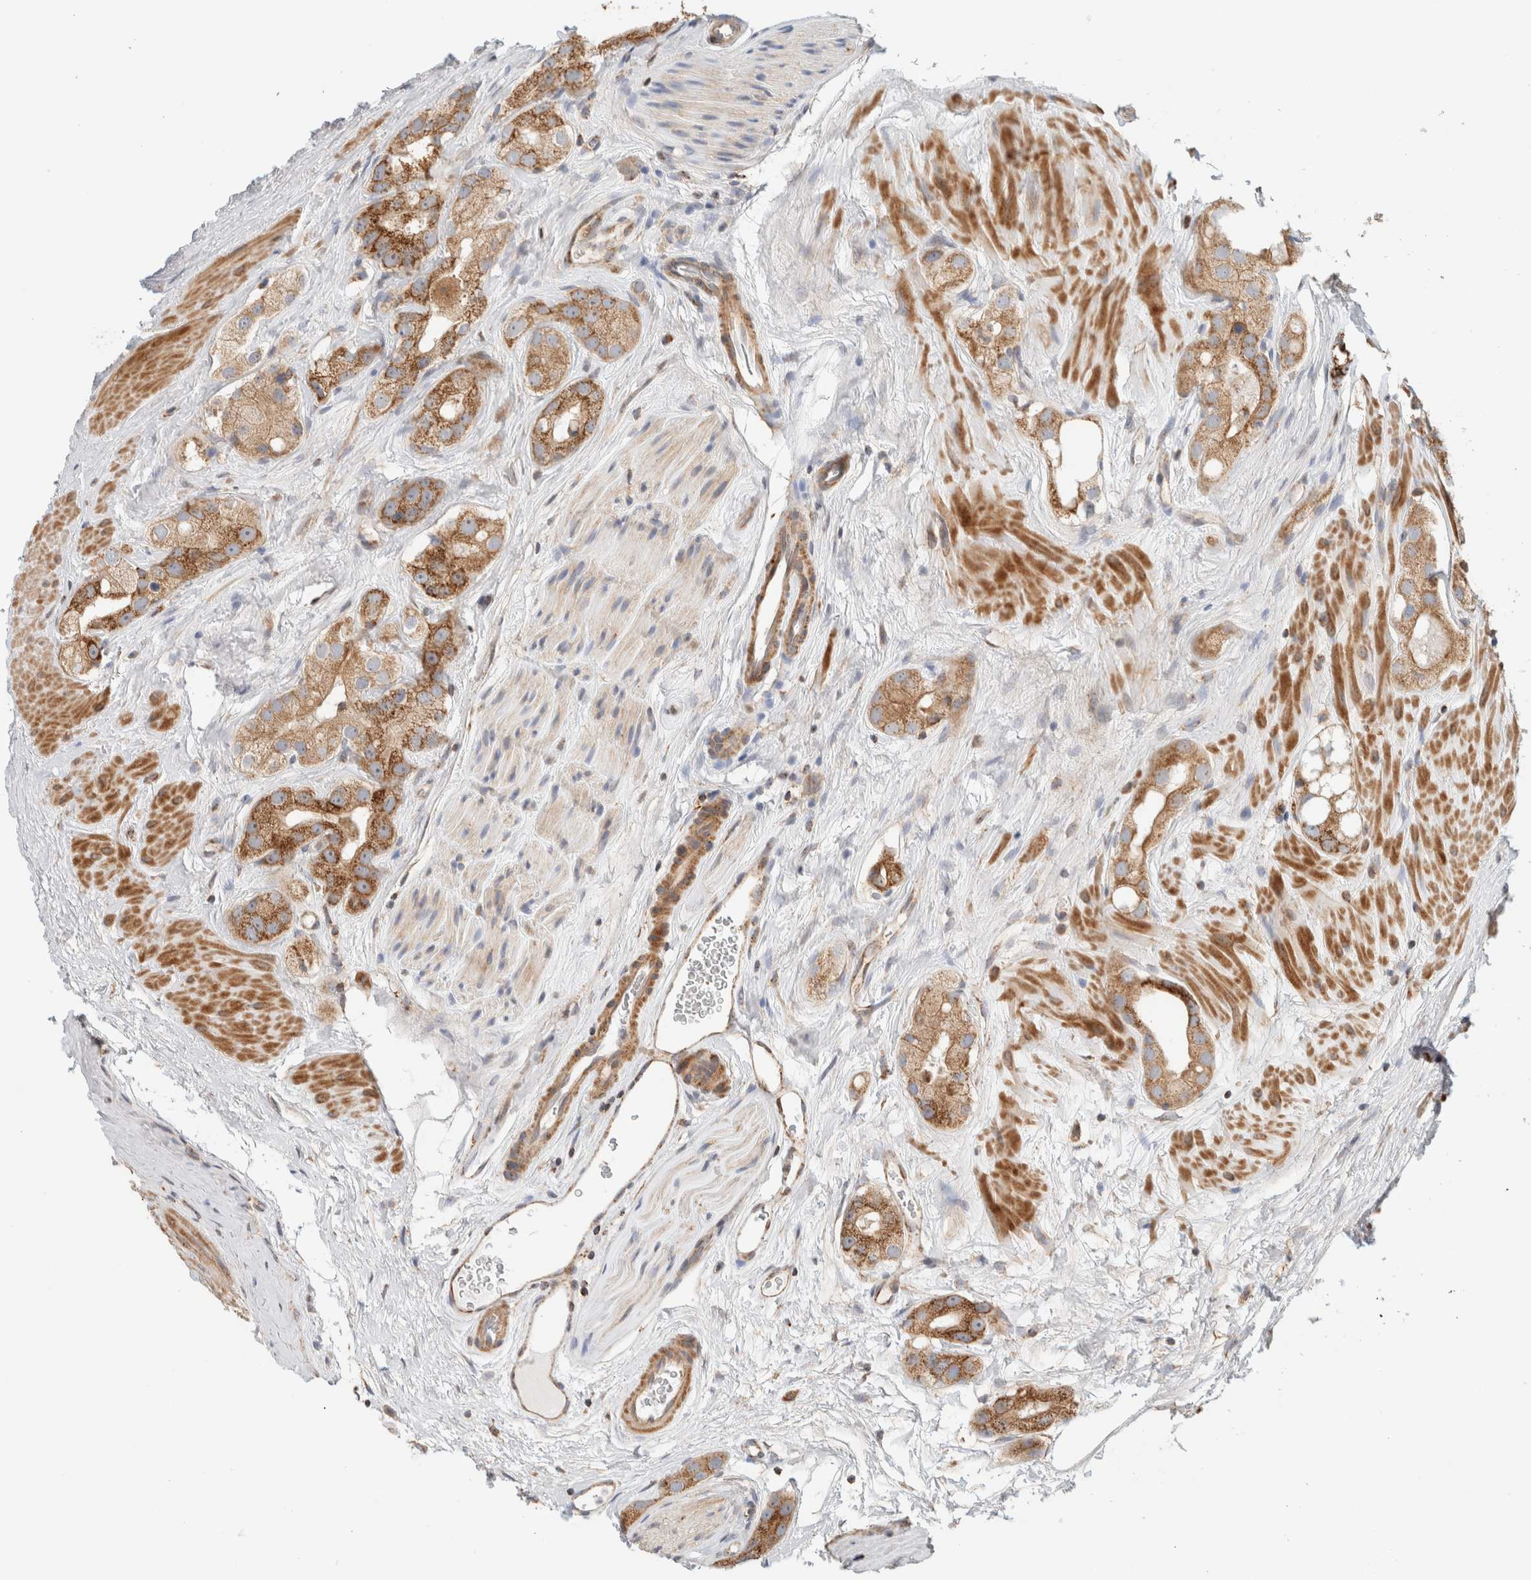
{"staining": {"intensity": "strong", "quantity": ">75%", "location": "cytoplasmic/membranous"}, "tissue": "prostate cancer", "cell_type": "Tumor cells", "image_type": "cancer", "snomed": [{"axis": "morphology", "description": "Adenocarcinoma, High grade"}, {"axis": "topography", "description": "Prostate"}], "caption": "Immunohistochemistry (DAB) staining of human high-grade adenocarcinoma (prostate) reveals strong cytoplasmic/membranous protein staining in approximately >75% of tumor cells. Nuclei are stained in blue.", "gene": "MRM3", "patient": {"sex": "male", "age": 63}}